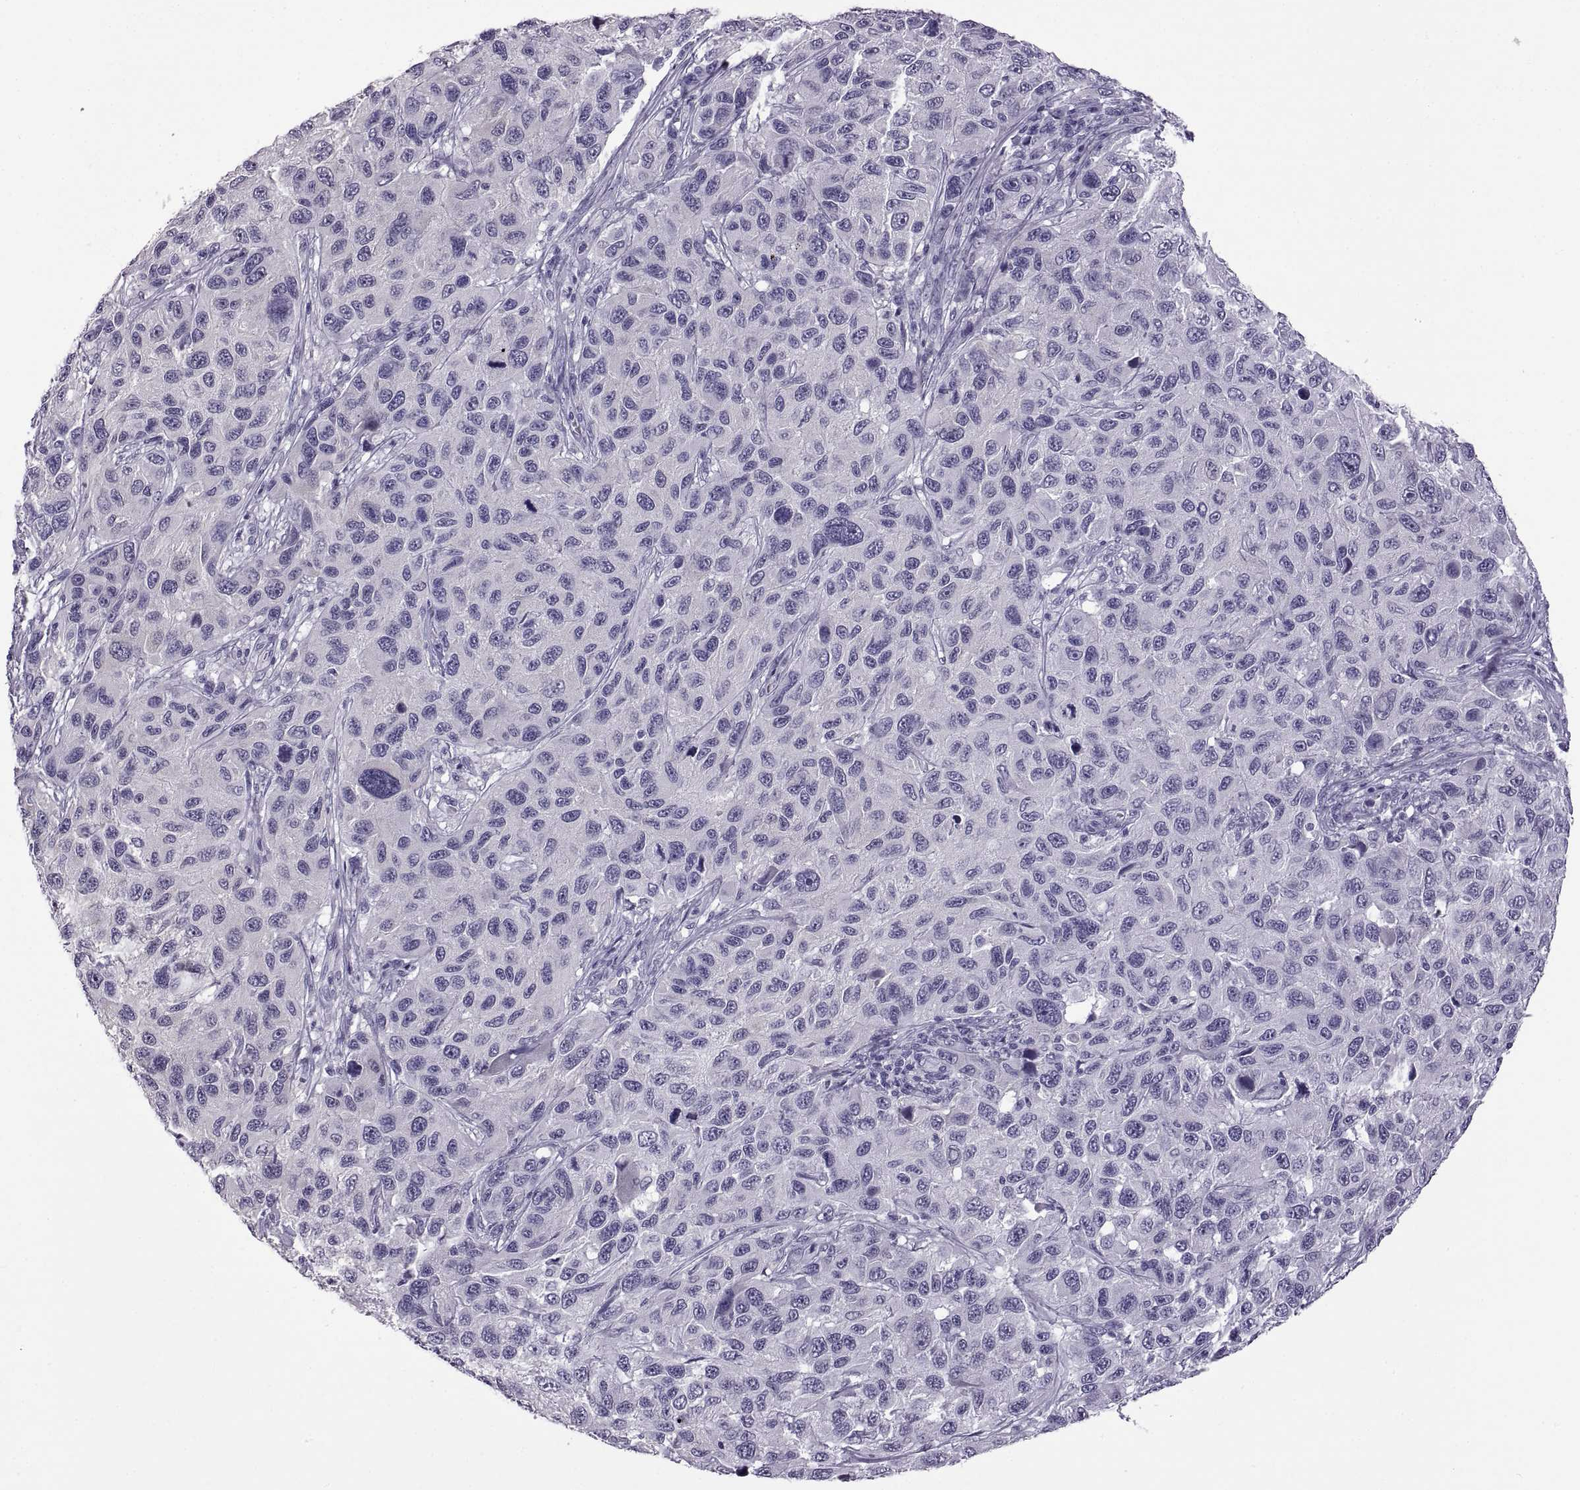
{"staining": {"intensity": "negative", "quantity": "none", "location": "none"}, "tissue": "melanoma", "cell_type": "Tumor cells", "image_type": "cancer", "snomed": [{"axis": "morphology", "description": "Malignant melanoma, NOS"}, {"axis": "topography", "description": "Skin"}], "caption": "Human malignant melanoma stained for a protein using immunohistochemistry (IHC) reveals no positivity in tumor cells.", "gene": "RDM1", "patient": {"sex": "male", "age": 53}}